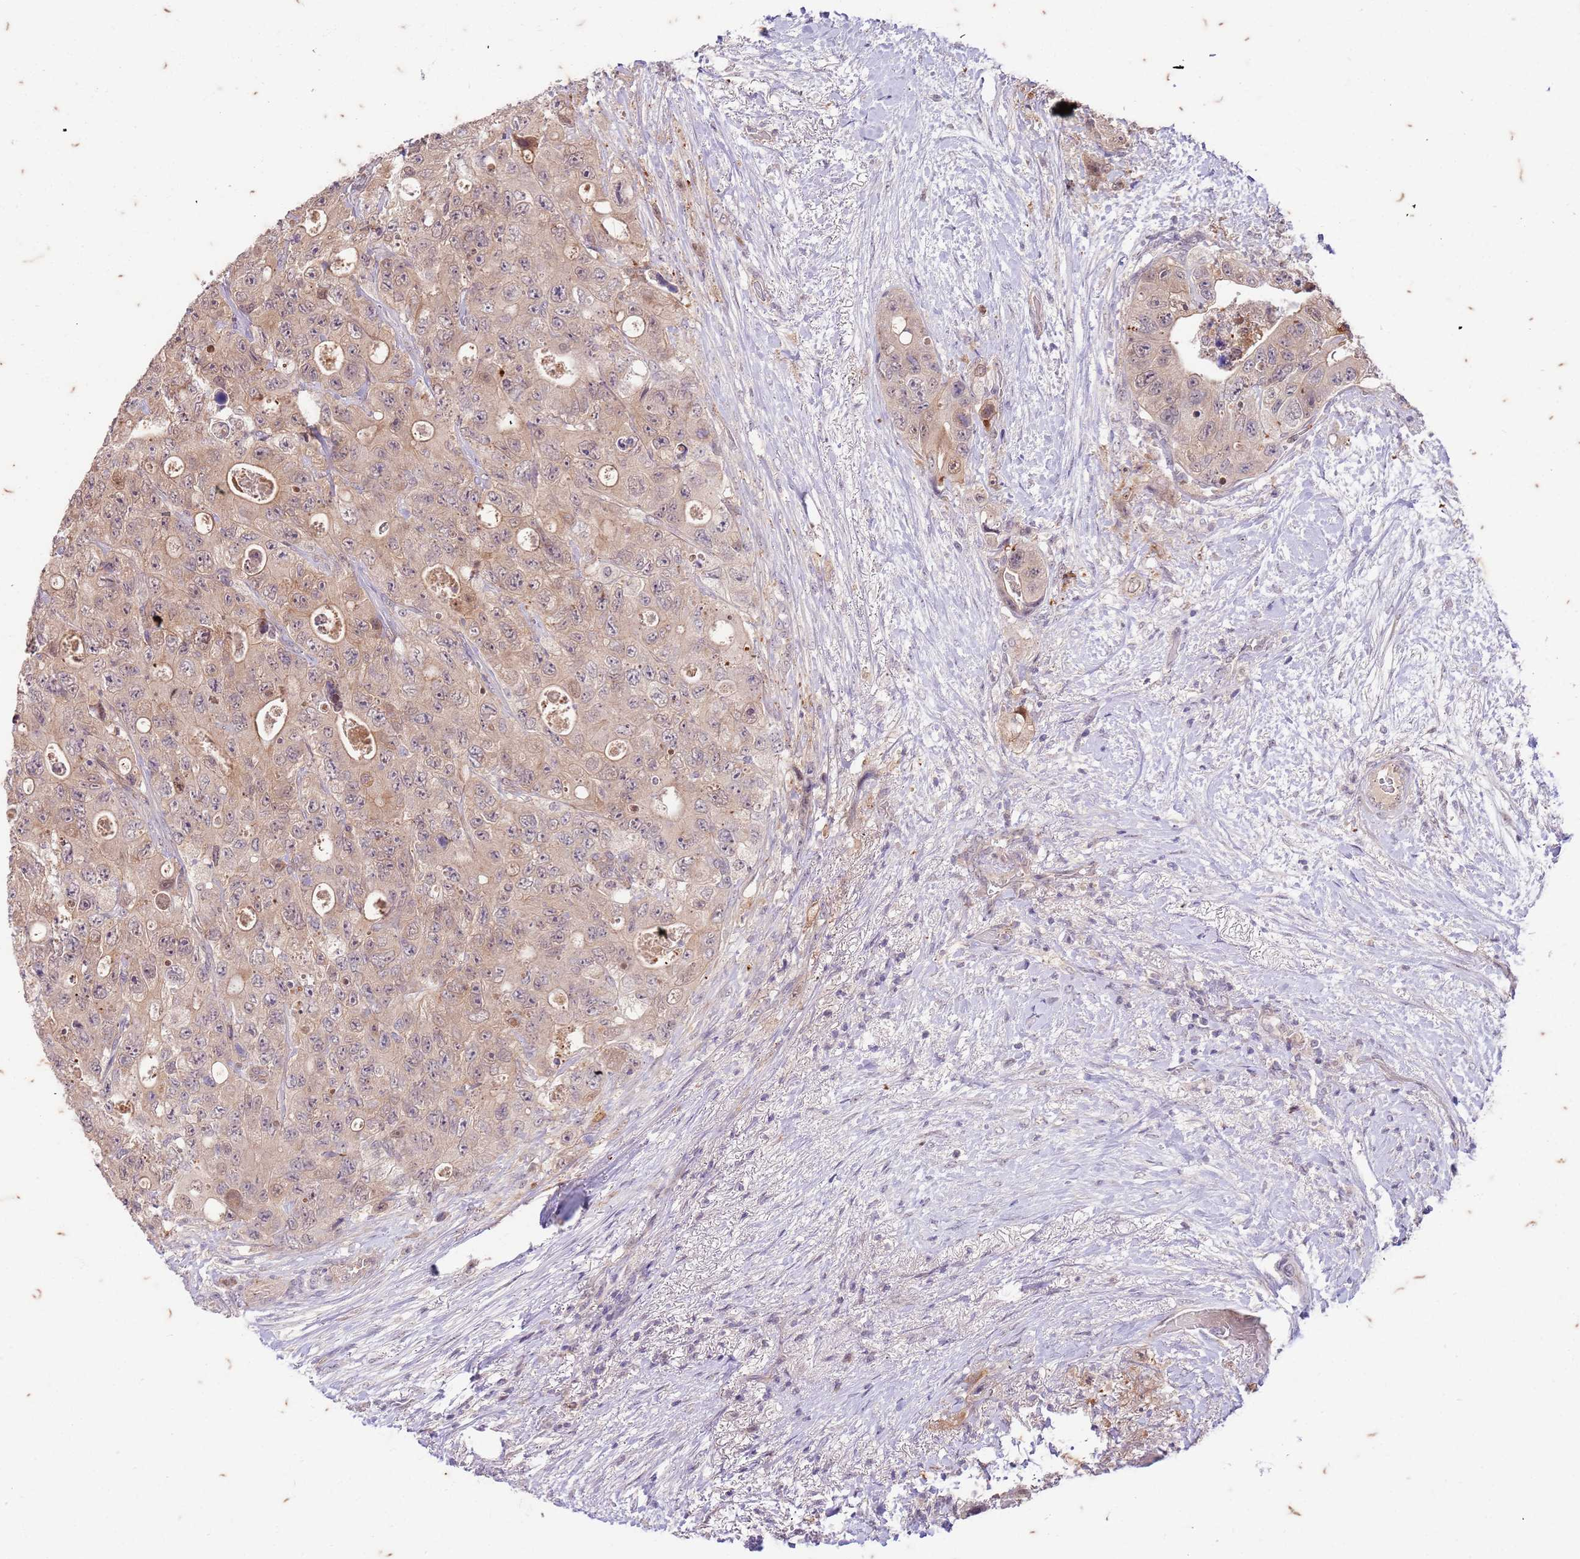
{"staining": {"intensity": "weak", "quantity": ">75%", "location": "cytoplasmic/membranous"}, "tissue": "colorectal cancer", "cell_type": "Tumor cells", "image_type": "cancer", "snomed": [{"axis": "morphology", "description": "Adenocarcinoma, NOS"}, {"axis": "topography", "description": "Colon"}], "caption": "The image displays staining of colorectal adenocarcinoma, revealing weak cytoplasmic/membranous protein staining (brown color) within tumor cells. The protein is stained brown, and the nuclei are stained in blue (DAB (3,3'-diaminobenzidine) IHC with brightfield microscopy, high magnification).", "gene": "RAPGEF3", "patient": {"sex": "female", "age": 46}}